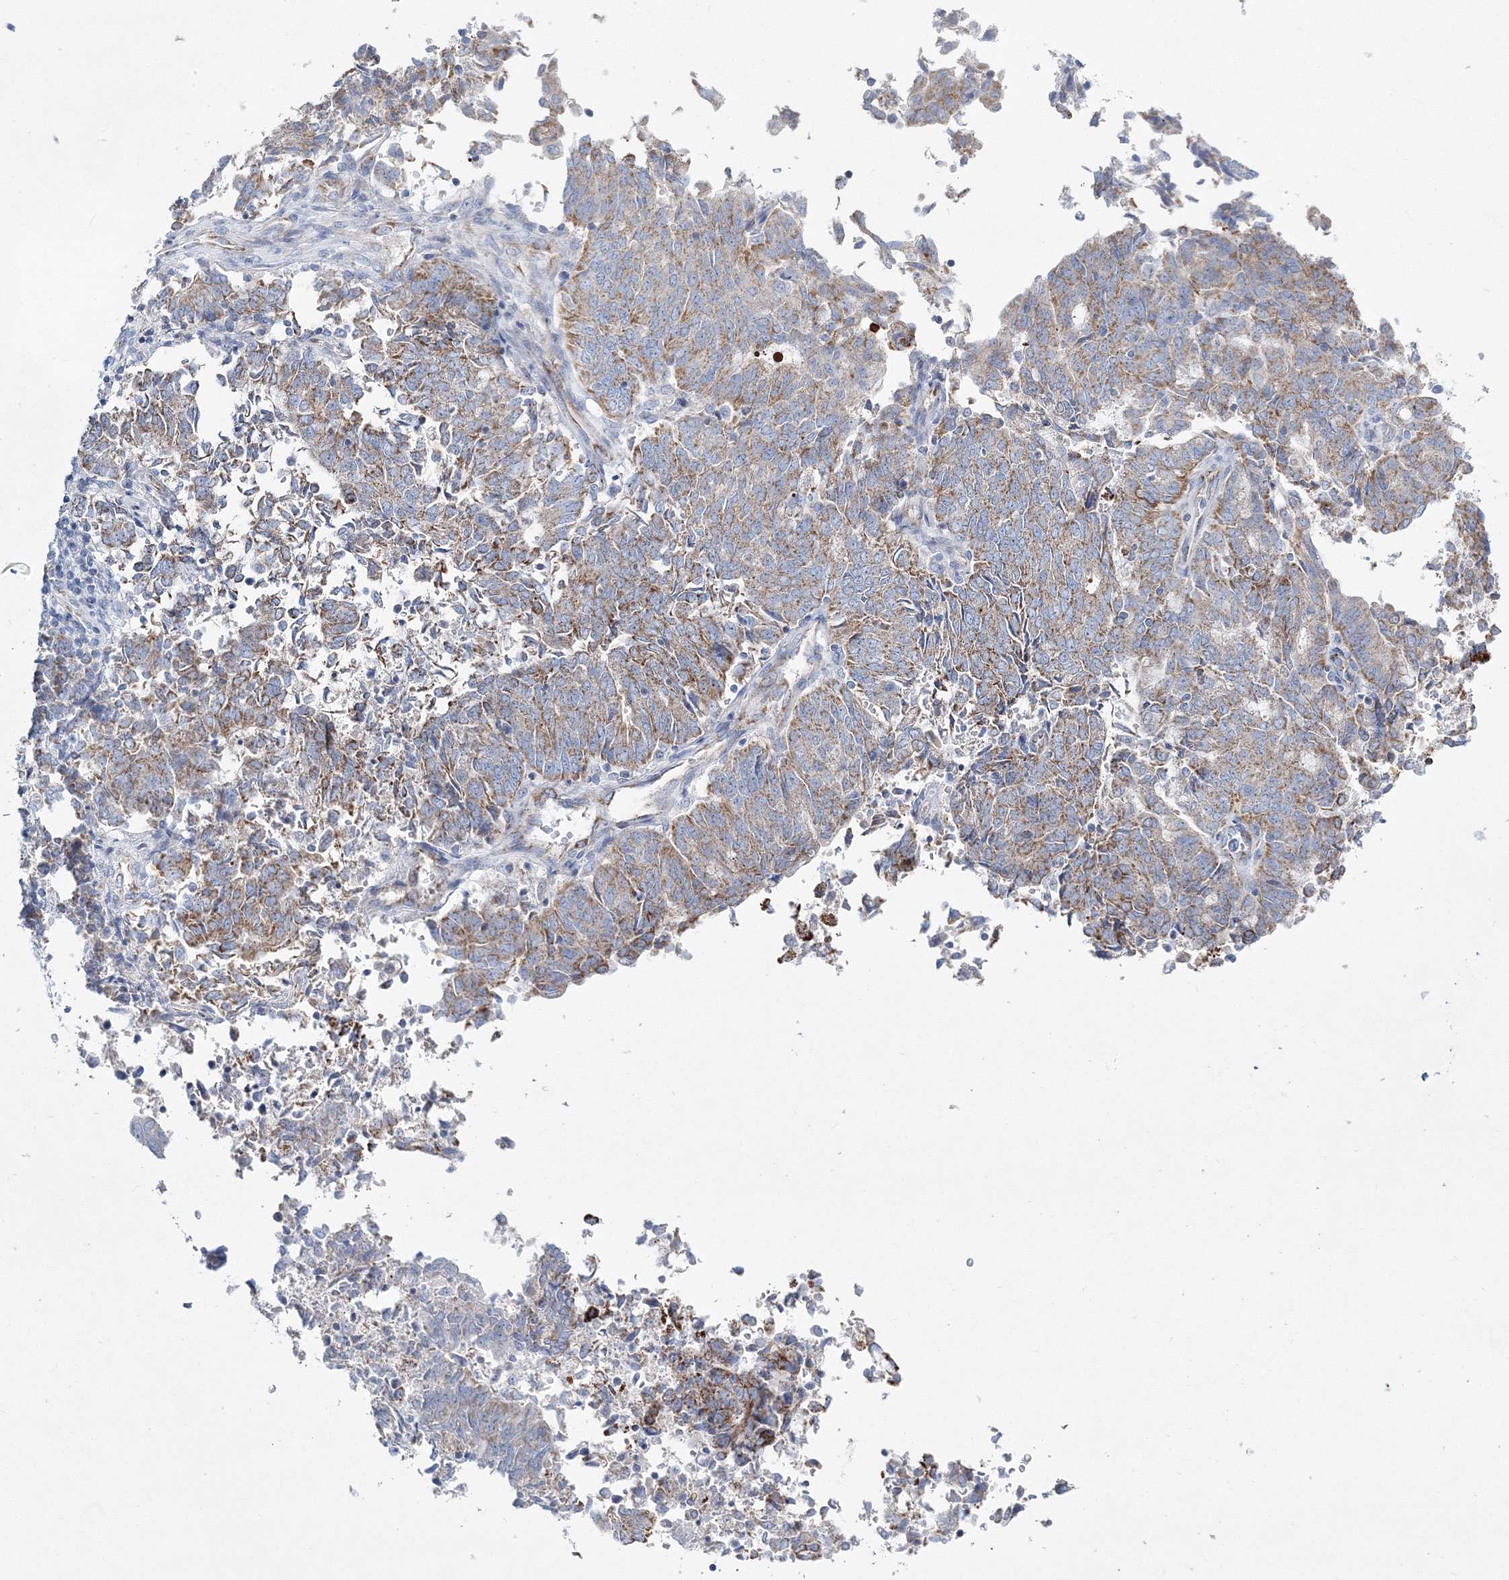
{"staining": {"intensity": "moderate", "quantity": "25%-75%", "location": "cytoplasmic/membranous"}, "tissue": "endometrial cancer", "cell_type": "Tumor cells", "image_type": "cancer", "snomed": [{"axis": "morphology", "description": "Adenocarcinoma, NOS"}, {"axis": "topography", "description": "Endometrium"}], "caption": "A histopathology image showing moderate cytoplasmic/membranous positivity in approximately 25%-75% of tumor cells in endometrial adenocarcinoma, as visualized by brown immunohistochemical staining.", "gene": "HIBCH", "patient": {"sex": "female", "age": 80}}